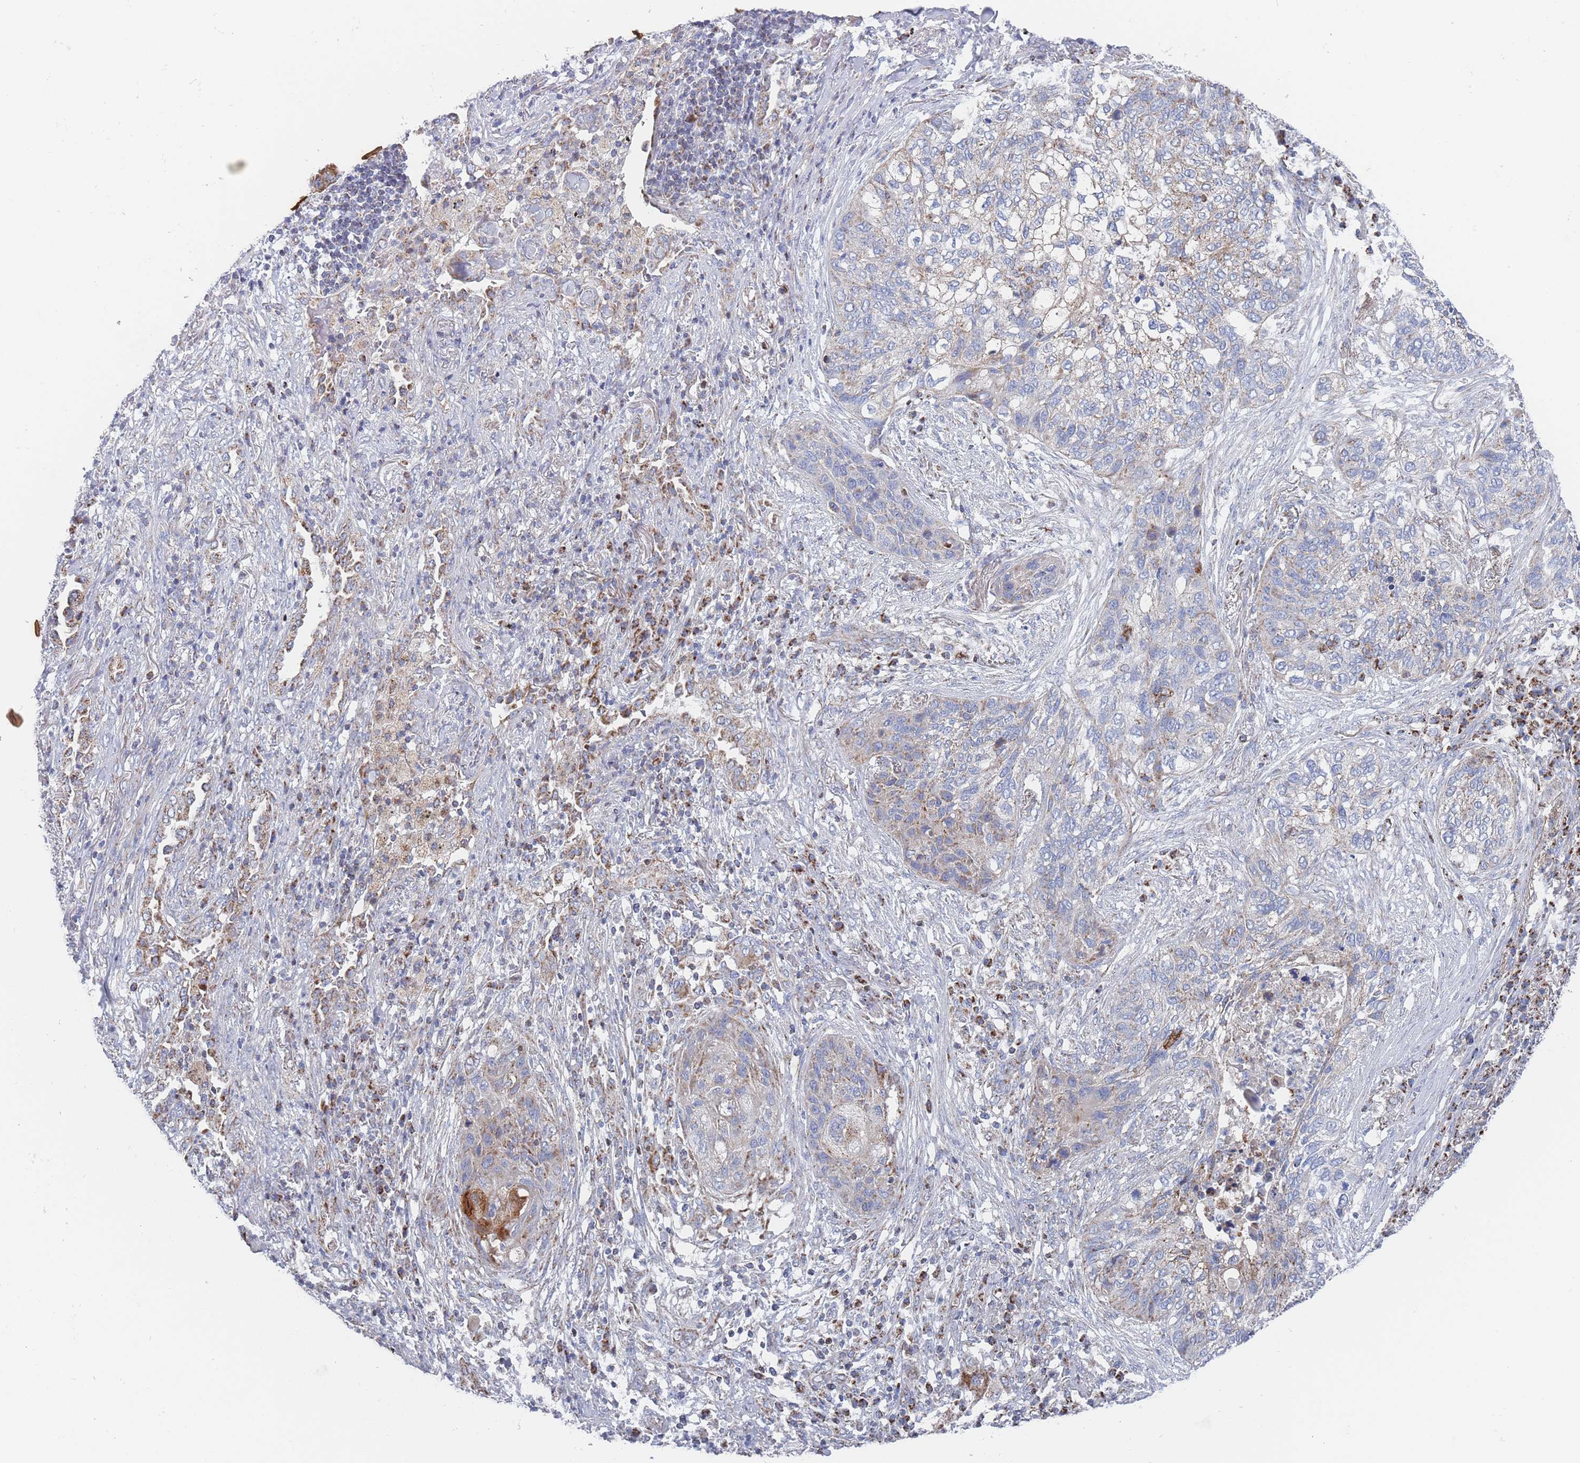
{"staining": {"intensity": "moderate", "quantity": "<25%", "location": "cytoplasmic/membranous"}, "tissue": "lung cancer", "cell_type": "Tumor cells", "image_type": "cancer", "snomed": [{"axis": "morphology", "description": "Squamous cell carcinoma, NOS"}, {"axis": "topography", "description": "Lung"}], "caption": "Lung squamous cell carcinoma stained with IHC exhibits moderate cytoplasmic/membranous expression in about <25% of tumor cells.", "gene": "IKZF4", "patient": {"sex": "female", "age": 63}}